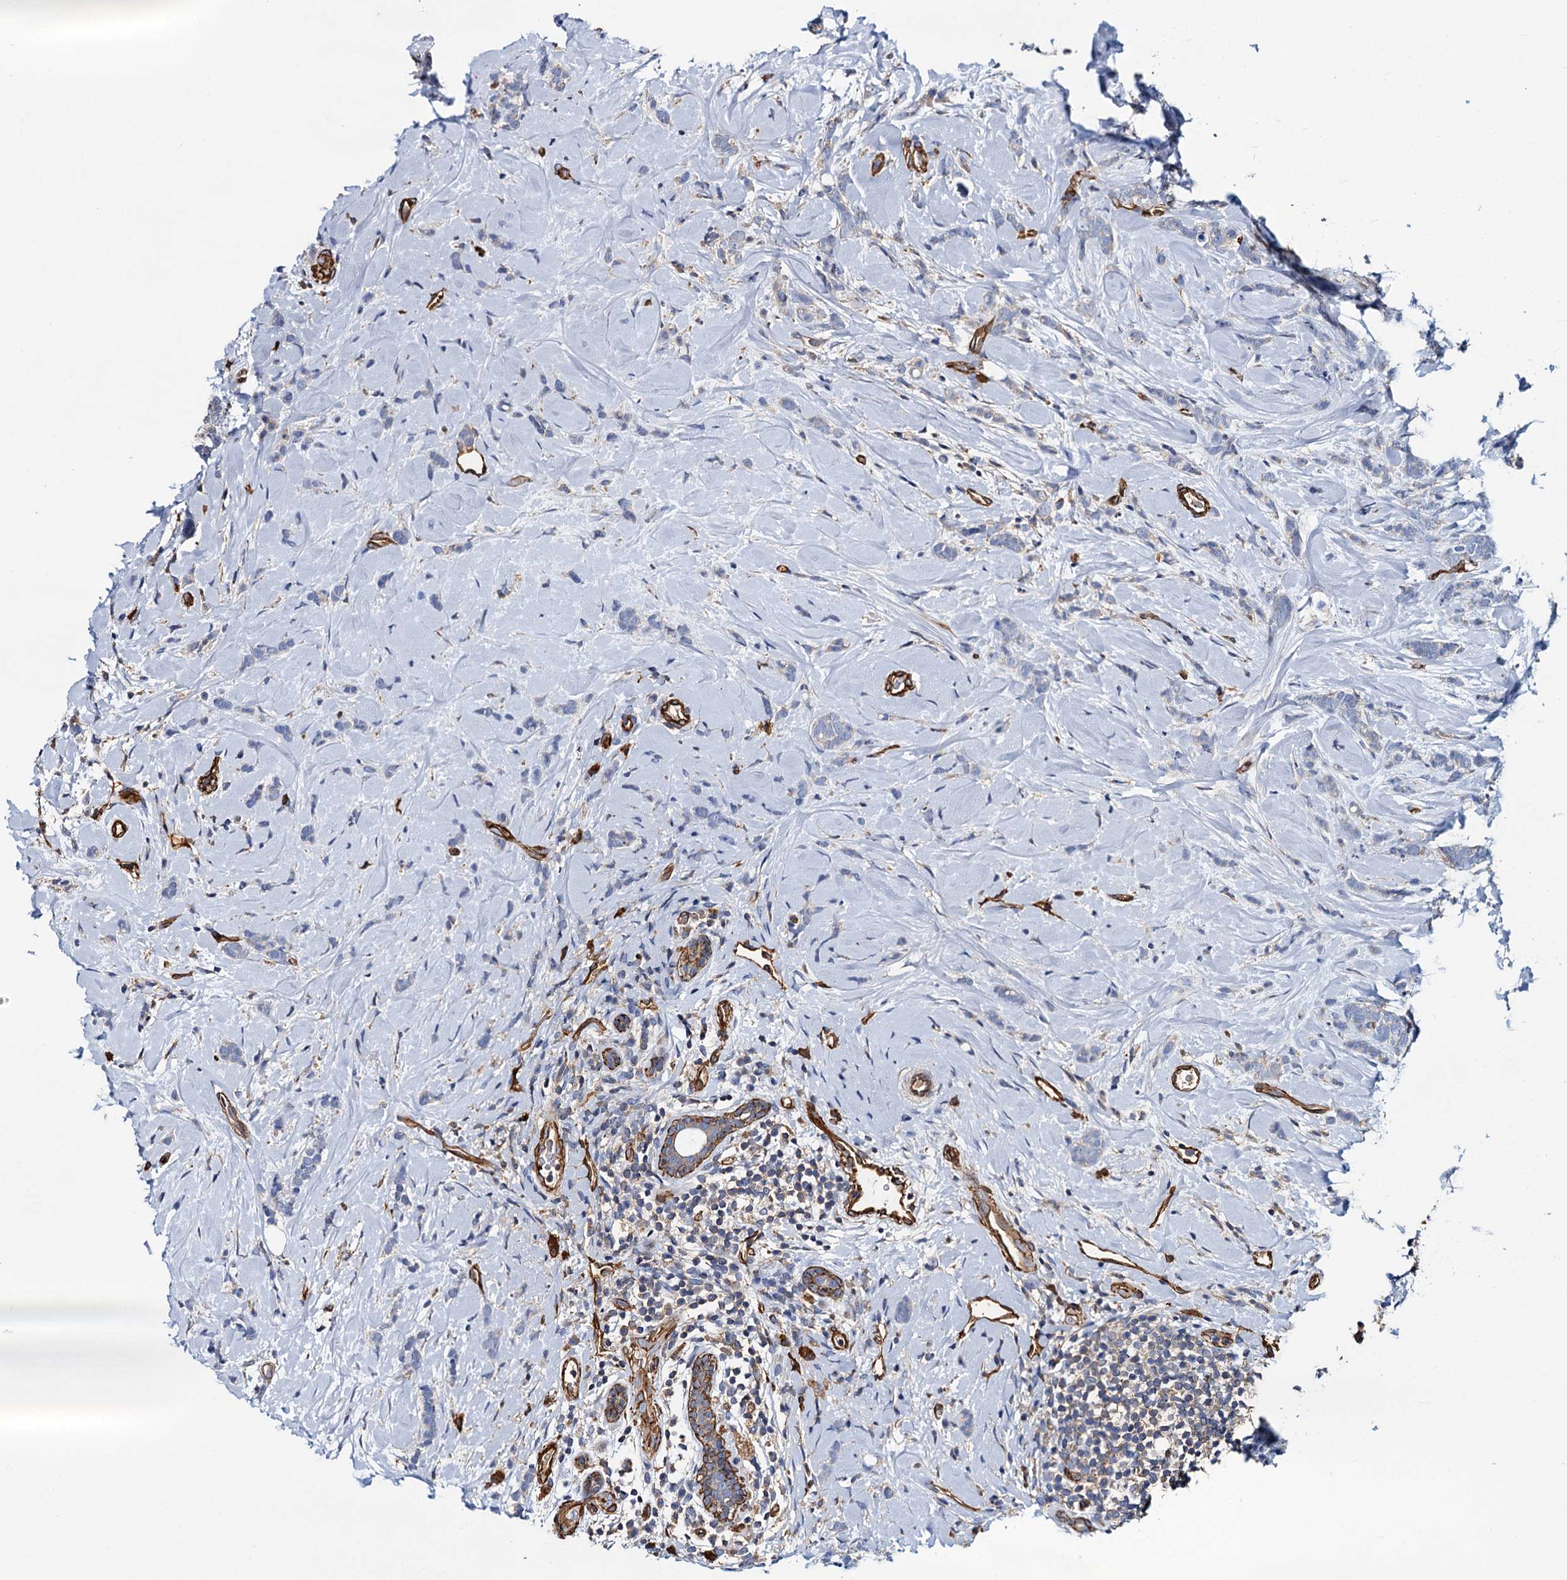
{"staining": {"intensity": "negative", "quantity": "none", "location": "none"}, "tissue": "breast cancer", "cell_type": "Tumor cells", "image_type": "cancer", "snomed": [{"axis": "morphology", "description": "Lobular carcinoma"}, {"axis": "topography", "description": "Breast"}], "caption": "Immunohistochemistry (IHC) micrograph of neoplastic tissue: lobular carcinoma (breast) stained with DAB (3,3'-diaminobenzidine) reveals no significant protein positivity in tumor cells.", "gene": "CACNA1C", "patient": {"sex": "female", "age": 58}}